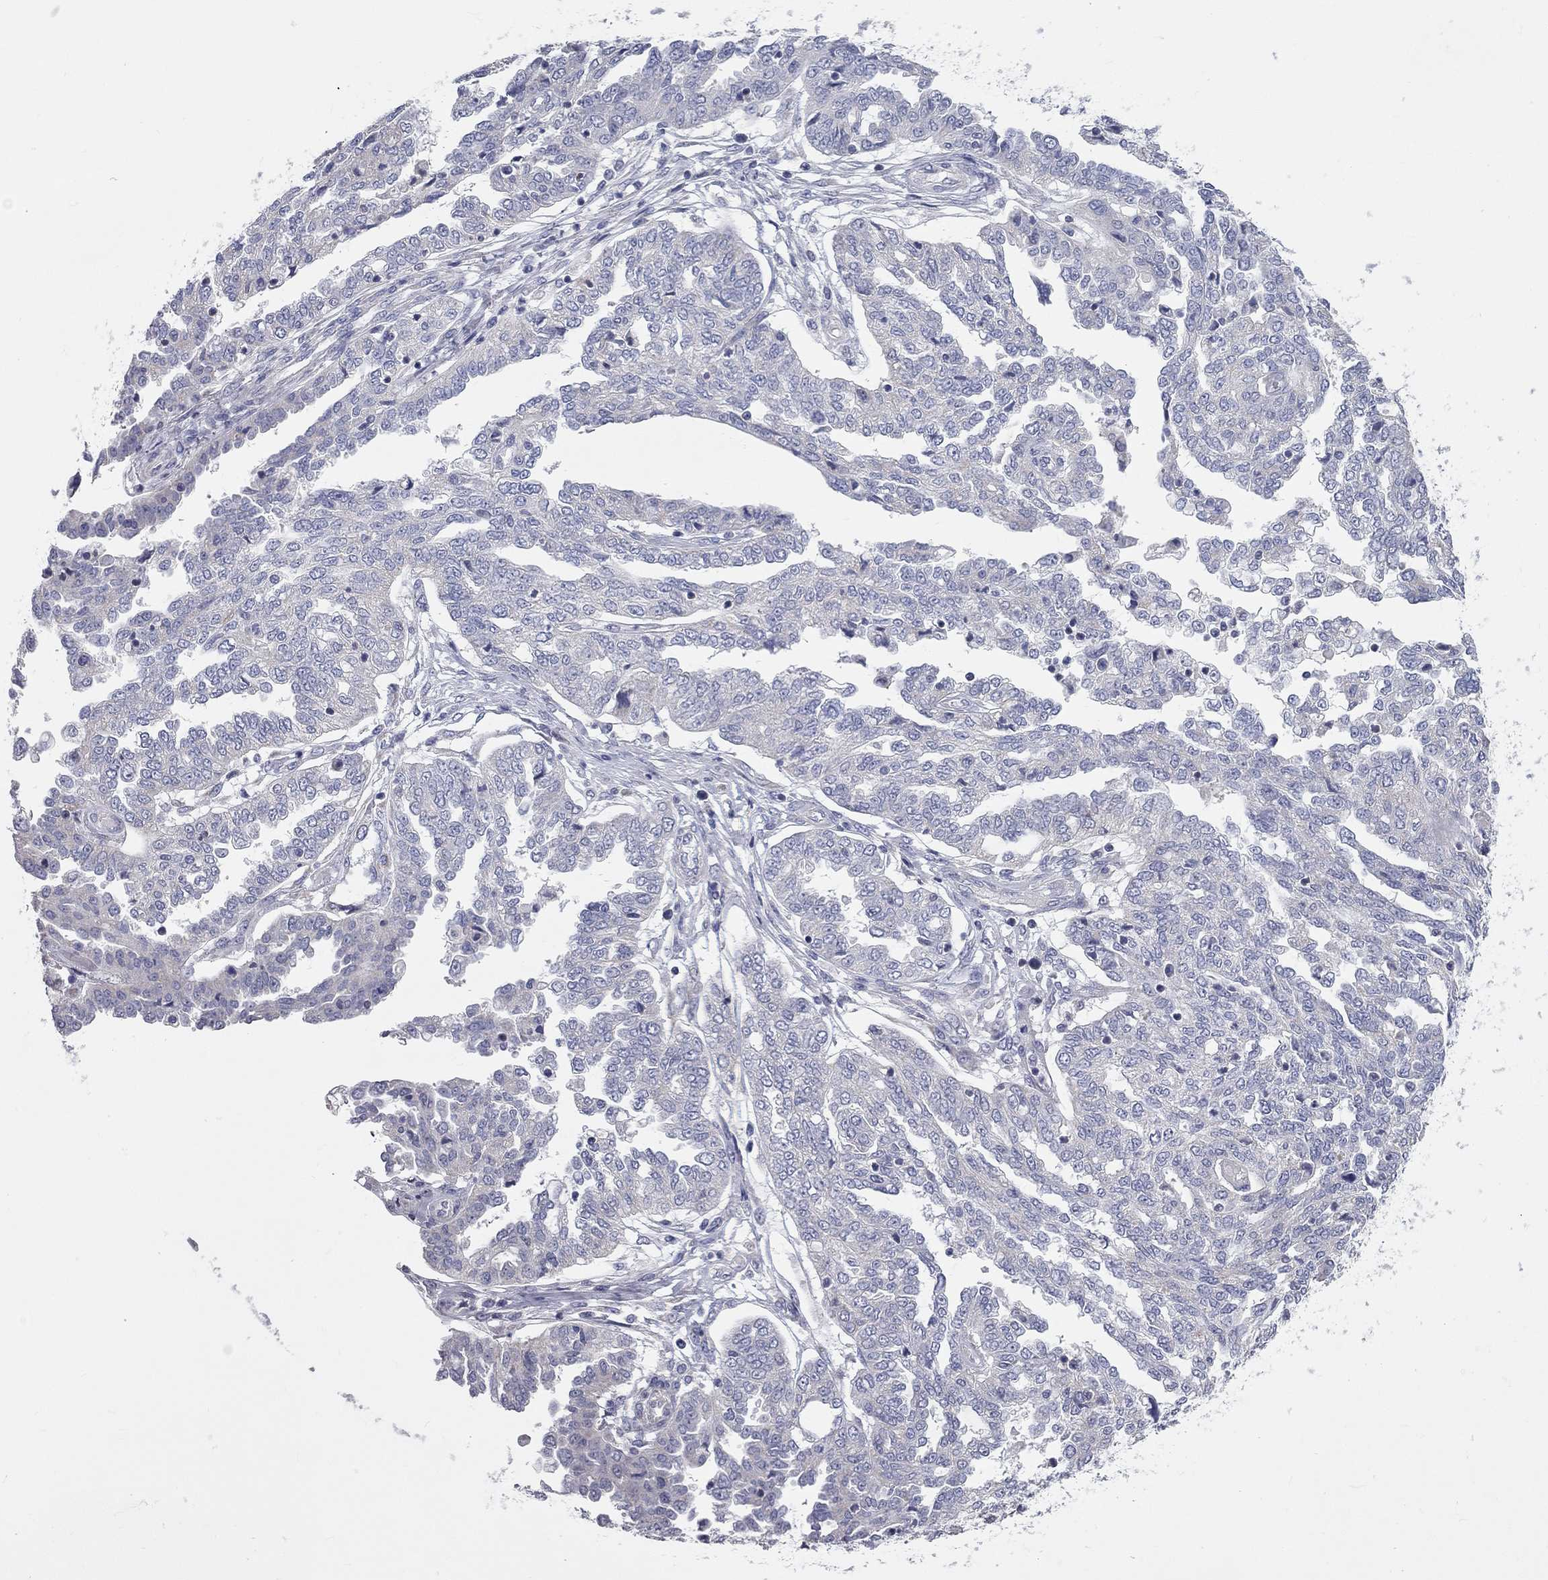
{"staining": {"intensity": "negative", "quantity": "none", "location": "none"}, "tissue": "ovarian cancer", "cell_type": "Tumor cells", "image_type": "cancer", "snomed": [{"axis": "morphology", "description": "Cystadenocarcinoma, serous, NOS"}, {"axis": "topography", "description": "Ovary"}], "caption": "Tumor cells show no significant positivity in ovarian cancer. (IHC, brightfield microscopy, high magnification).", "gene": "CFAP161", "patient": {"sex": "female", "age": 67}}